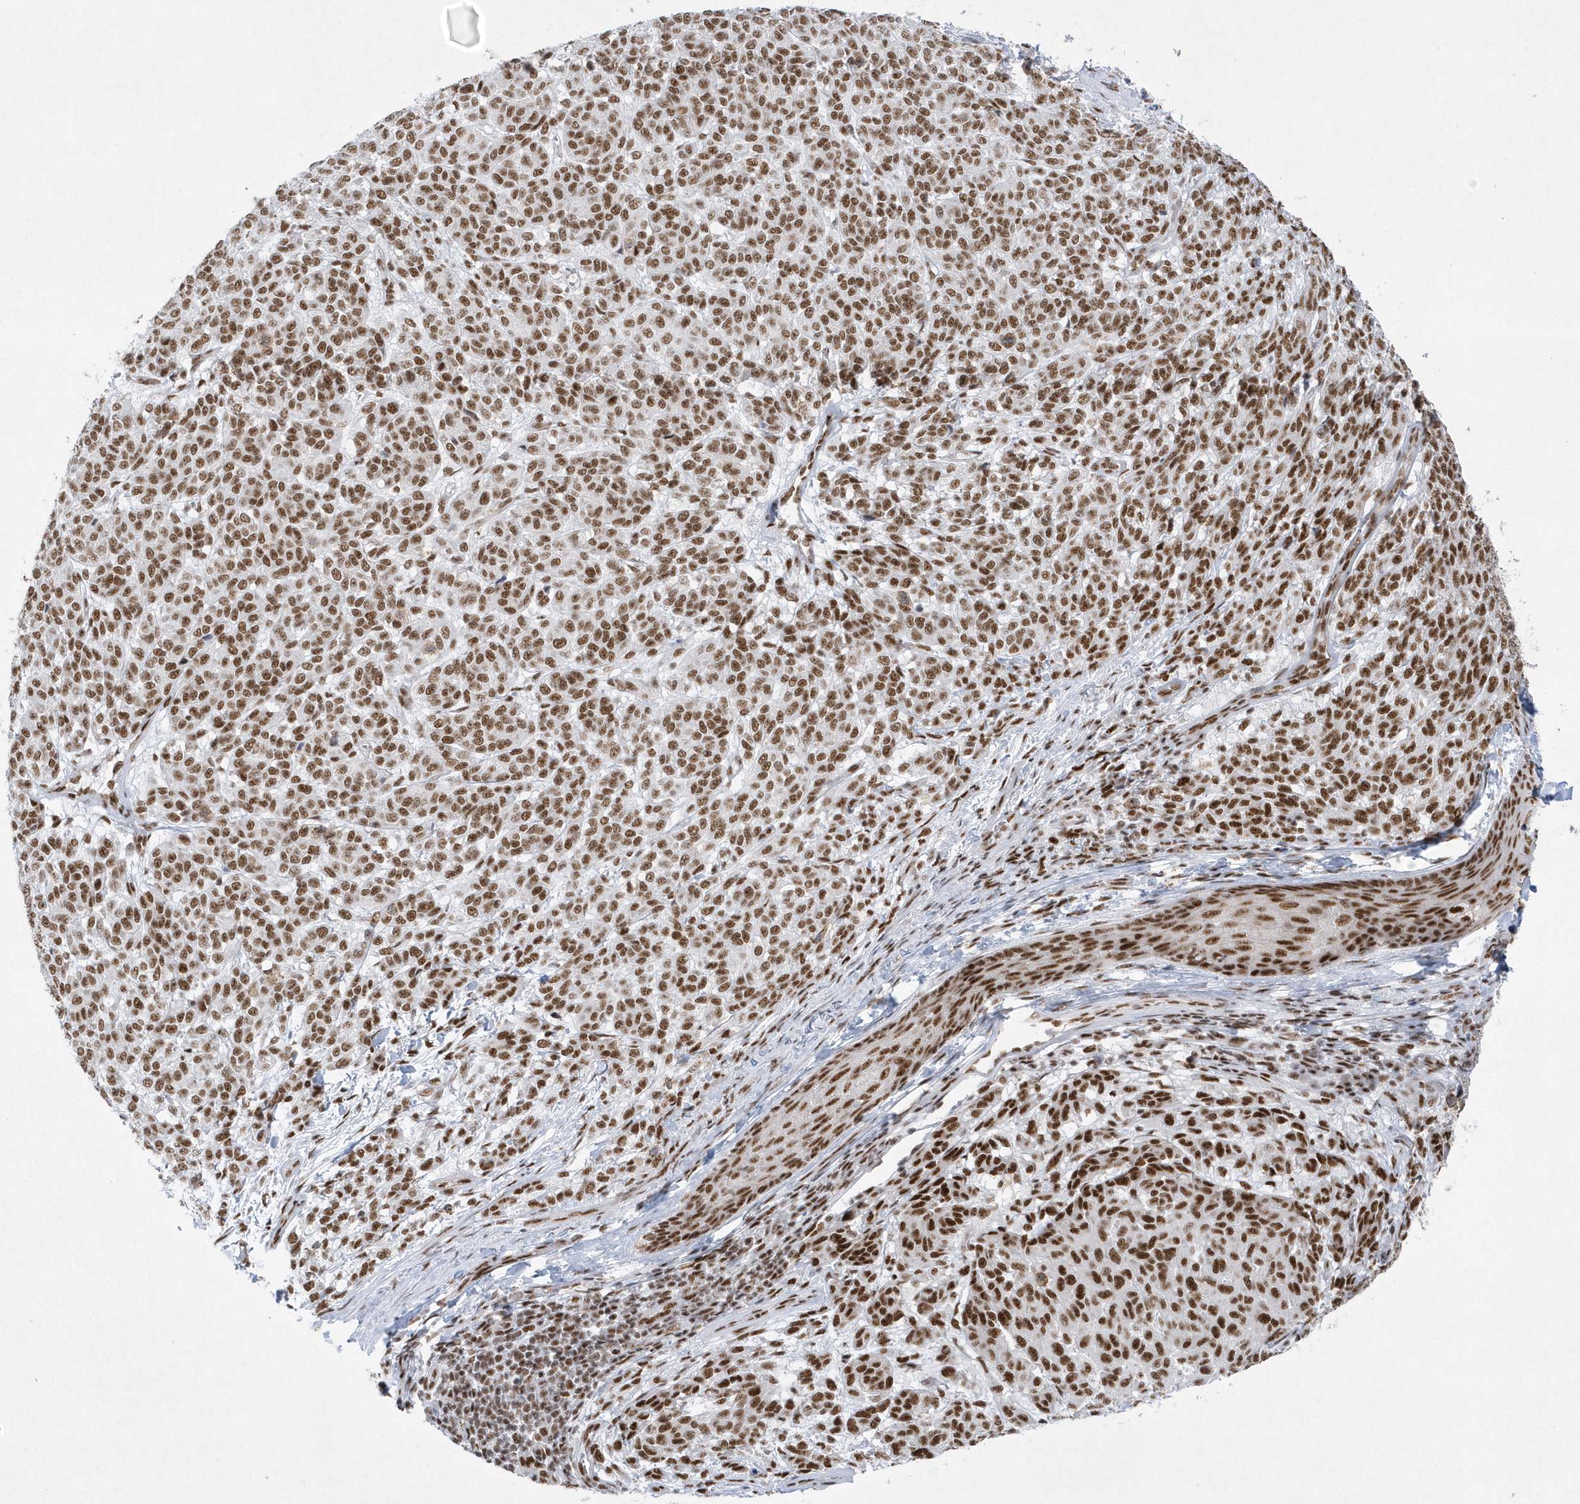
{"staining": {"intensity": "strong", "quantity": ">75%", "location": "nuclear"}, "tissue": "melanoma", "cell_type": "Tumor cells", "image_type": "cancer", "snomed": [{"axis": "morphology", "description": "Malignant melanoma, NOS"}, {"axis": "topography", "description": "Skin"}], "caption": "IHC photomicrograph of neoplastic tissue: human melanoma stained using IHC shows high levels of strong protein expression localized specifically in the nuclear of tumor cells, appearing as a nuclear brown color.", "gene": "DCLRE1A", "patient": {"sex": "male", "age": 49}}